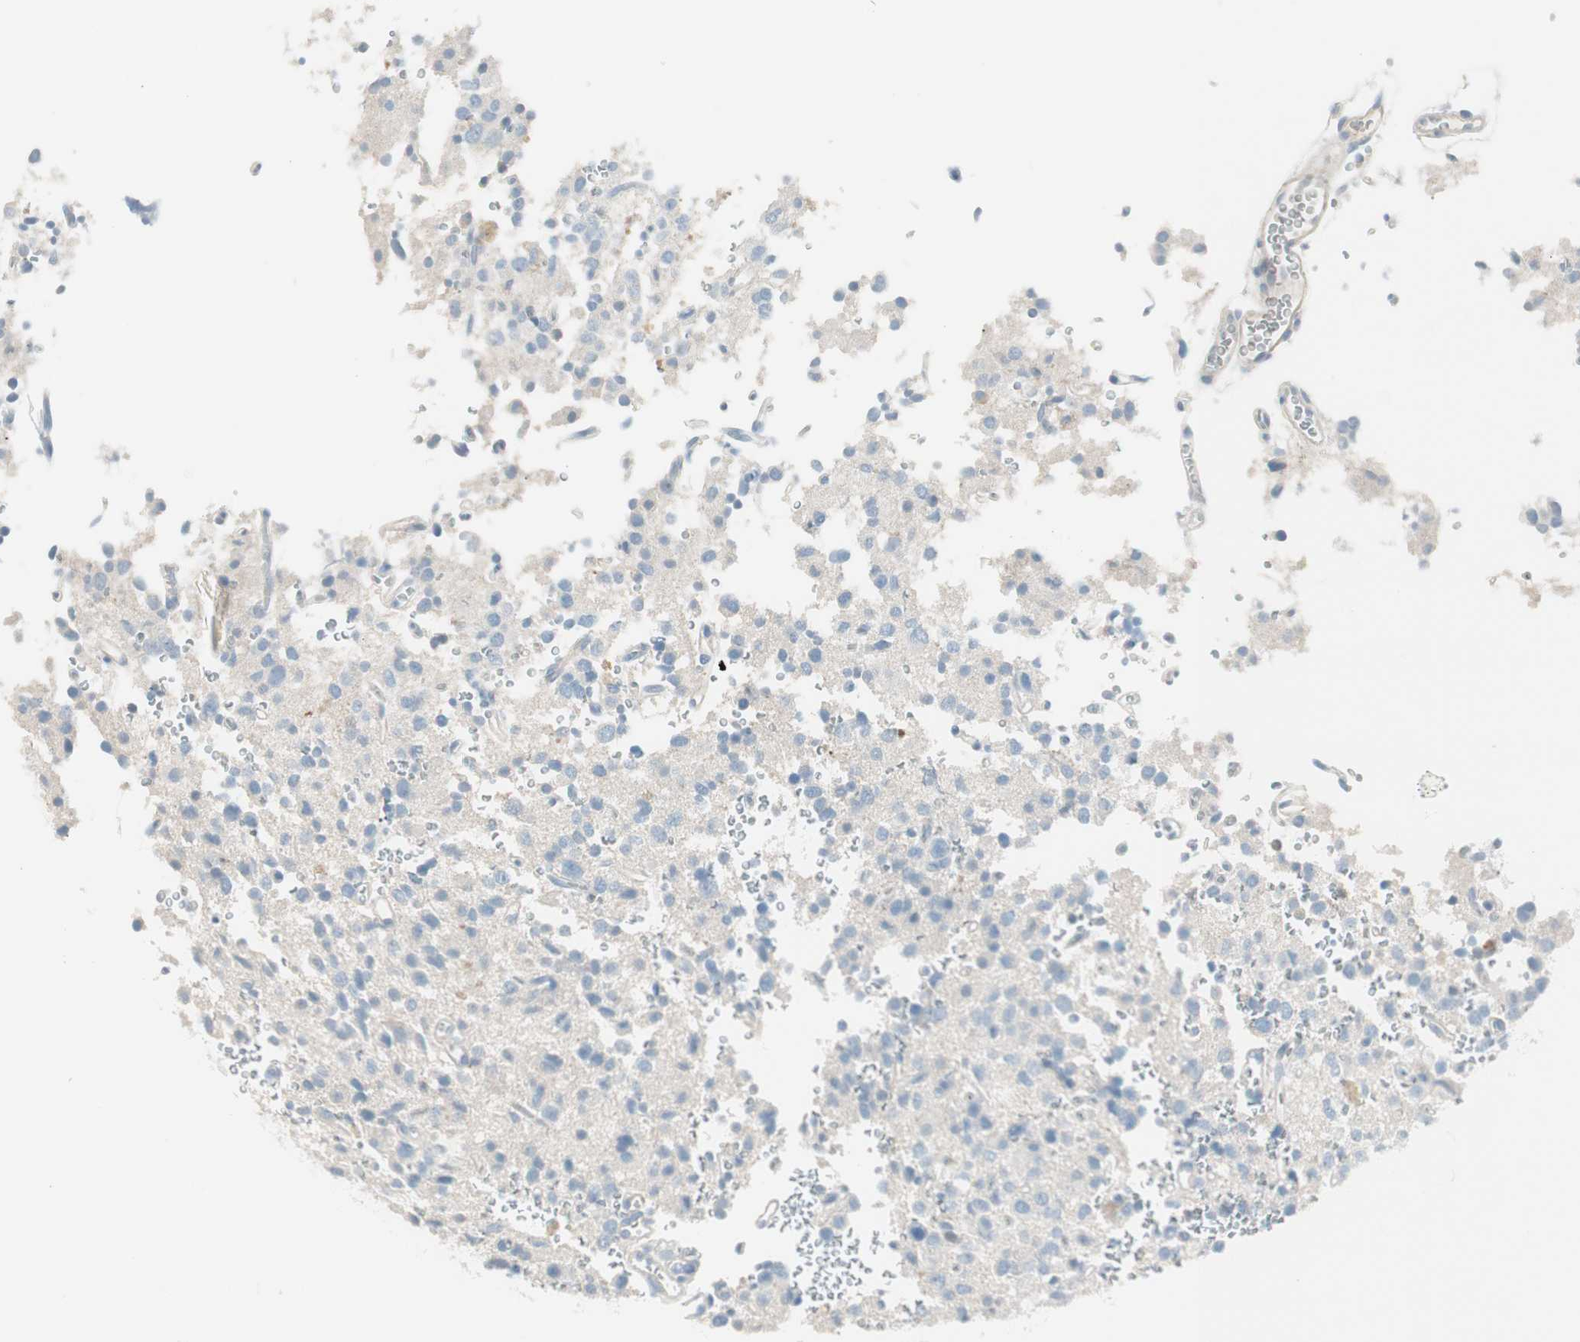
{"staining": {"intensity": "negative", "quantity": "none", "location": "none"}, "tissue": "glioma", "cell_type": "Tumor cells", "image_type": "cancer", "snomed": [{"axis": "morphology", "description": "Glioma, malignant, High grade"}, {"axis": "topography", "description": "Brain"}], "caption": "Protein analysis of glioma reveals no significant positivity in tumor cells.", "gene": "ITLN2", "patient": {"sex": "male", "age": 47}}